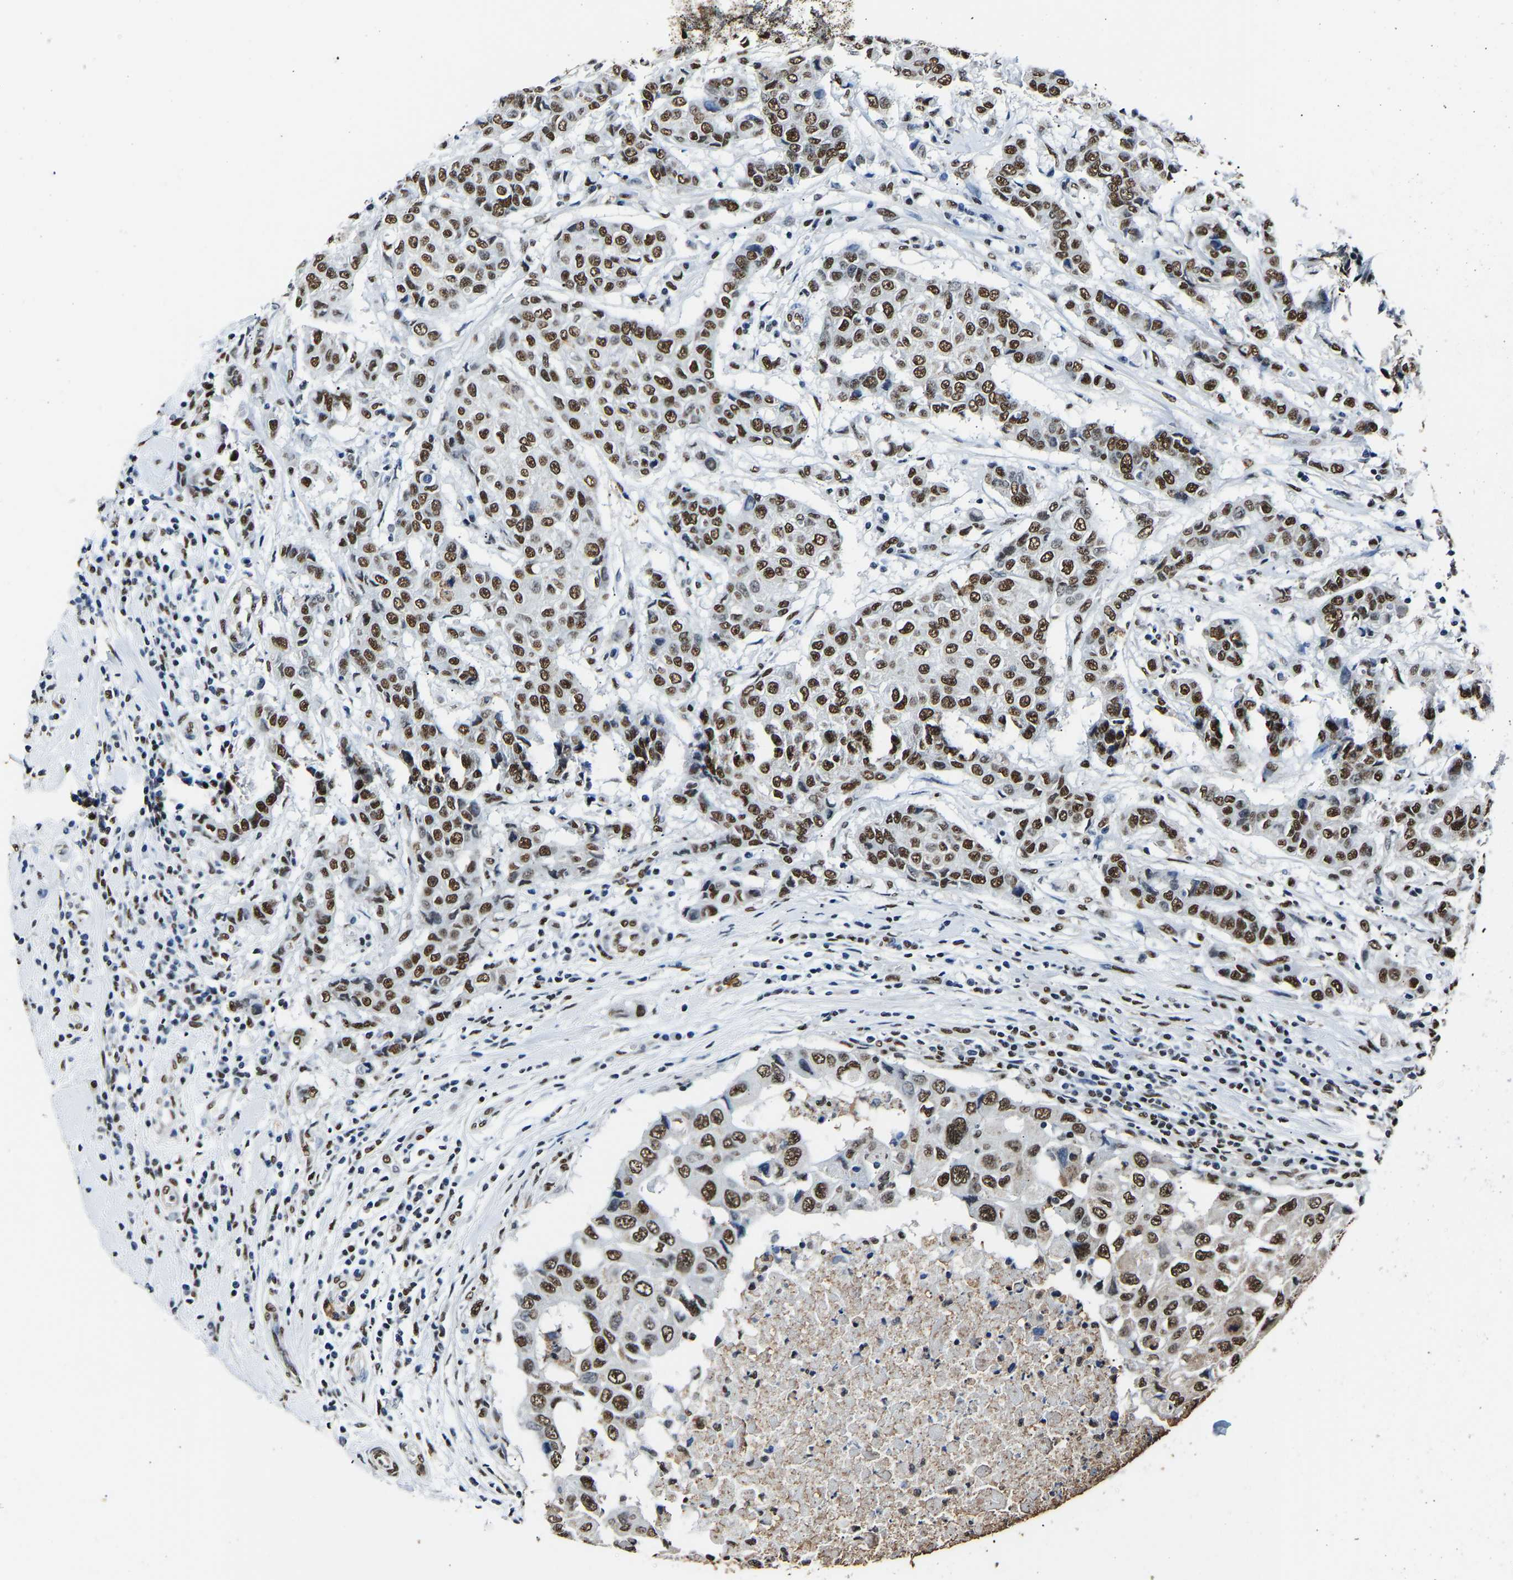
{"staining": {"intensity": "moderate", "quantity": ">75%", "location": "nuclear"}, "tissue": "breast cancer", "cell_type": "Tumor cells", "image_type": "cancer", "snomed": [{"axis": "morphology", "description": "Duct carcinoma"}, {"axis": "topography", "description": "Breast"}], "caption": "IHC micrograph of neoplastic tissue: breast cancer (intraductal carcinoma) stained using immunohistochemistry (IHC) displays medium levels of moderate protein expression localized specifically in the nuclear of tumor cells, appearing as a nuclear brown color.", "gene": "SAFB", "patient": {"sex": "female", "age": 27}}